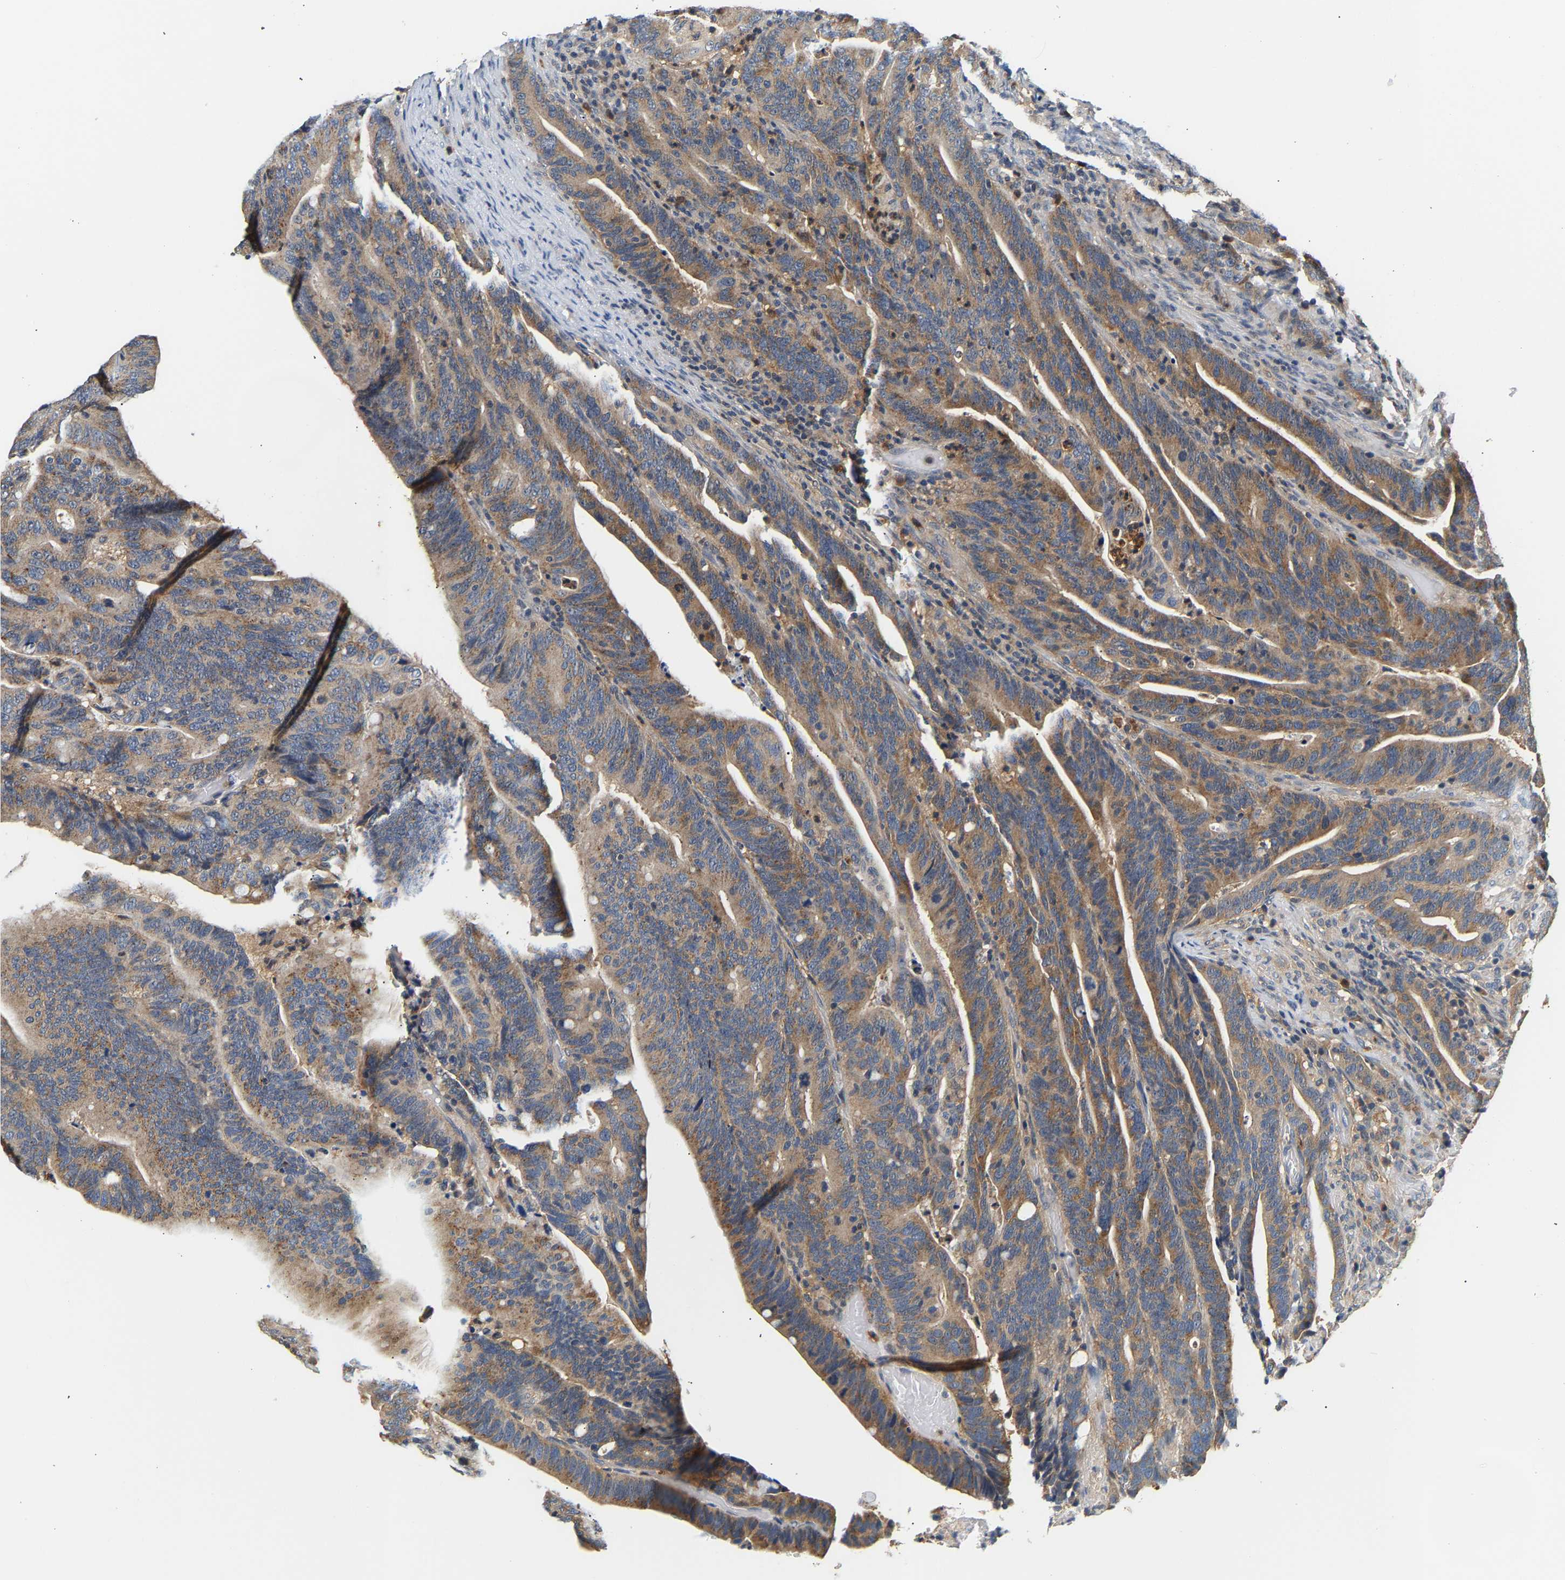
{"staining": {"intensity": "moderate", "quantity": "25%-75%", "location": "cytoplasmic/membranous"}, "tissue": "colorectal cancer", "cell_type": "Tumor cells", "image_type": "cancer", "snomed": [{"axis": "morphology", "description": "Adenocarcinoma, NOS"}, {"axis": "topography", "description": "Colon"}], "caption": "Immunohistochemical staining of colorectal cancer displays moderate cytoplasmic/membranous protein expression in about 25%-75% of tumor cells.", "gene": "PPID", "patient": {"sex": "female", "age": 66}}